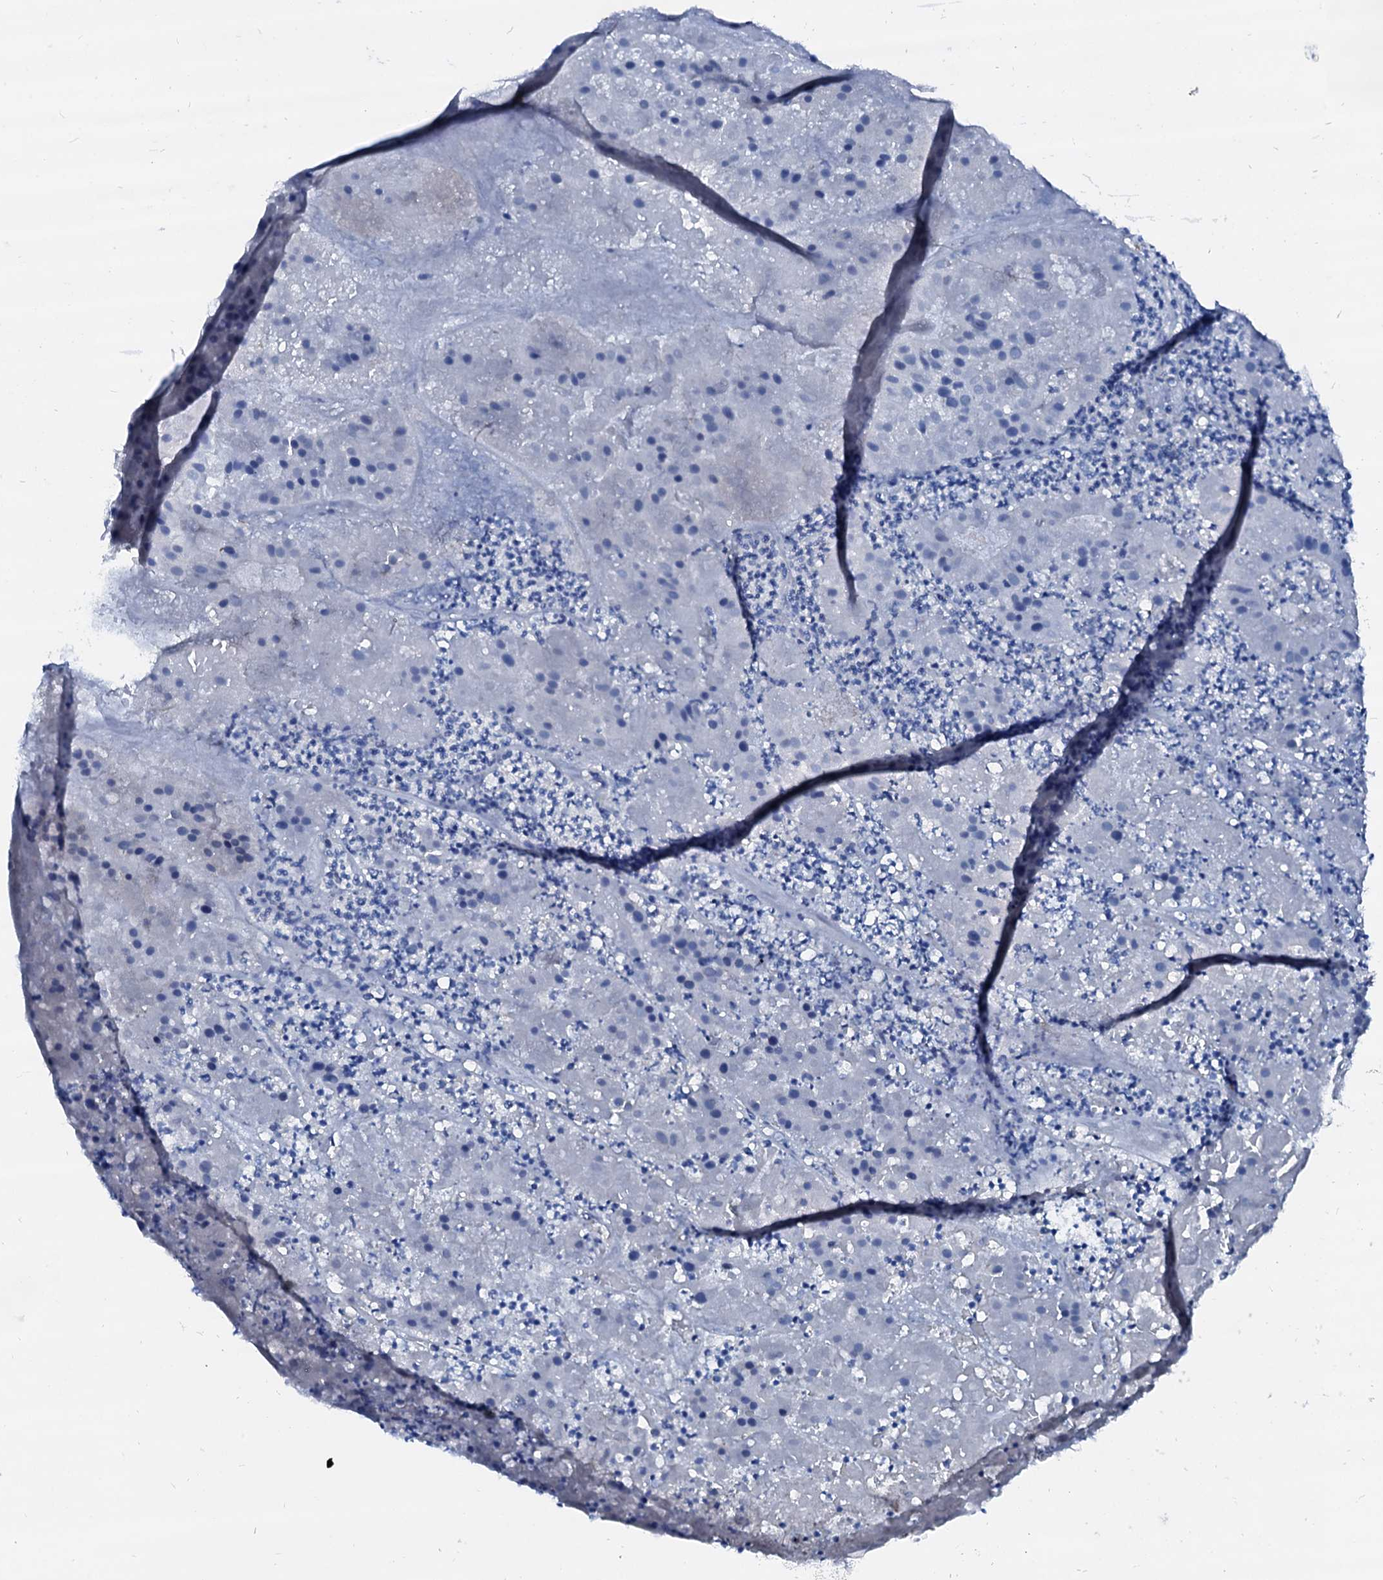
{"staining": {"intensity": "negative", "quantity": "none", "location": "none"}, "tissue": "pancreatic cancer", "cell_type": "Tumor cells", "image_type": "cancer", "snomed": [{"axis": "morphology", "description": "Adenocarcinoma, NOS"}, {"axis": "topography", "description": "Pancreas"}], "caption": "High magnification brightfield microscopy of pancreatic cancer stained with DAB (brown) and counterstained with hematoxylin (blue): tumor cells show no significant positivity.", "gene": "CSN2", "patient": {"sex": "male", "age": 50}}